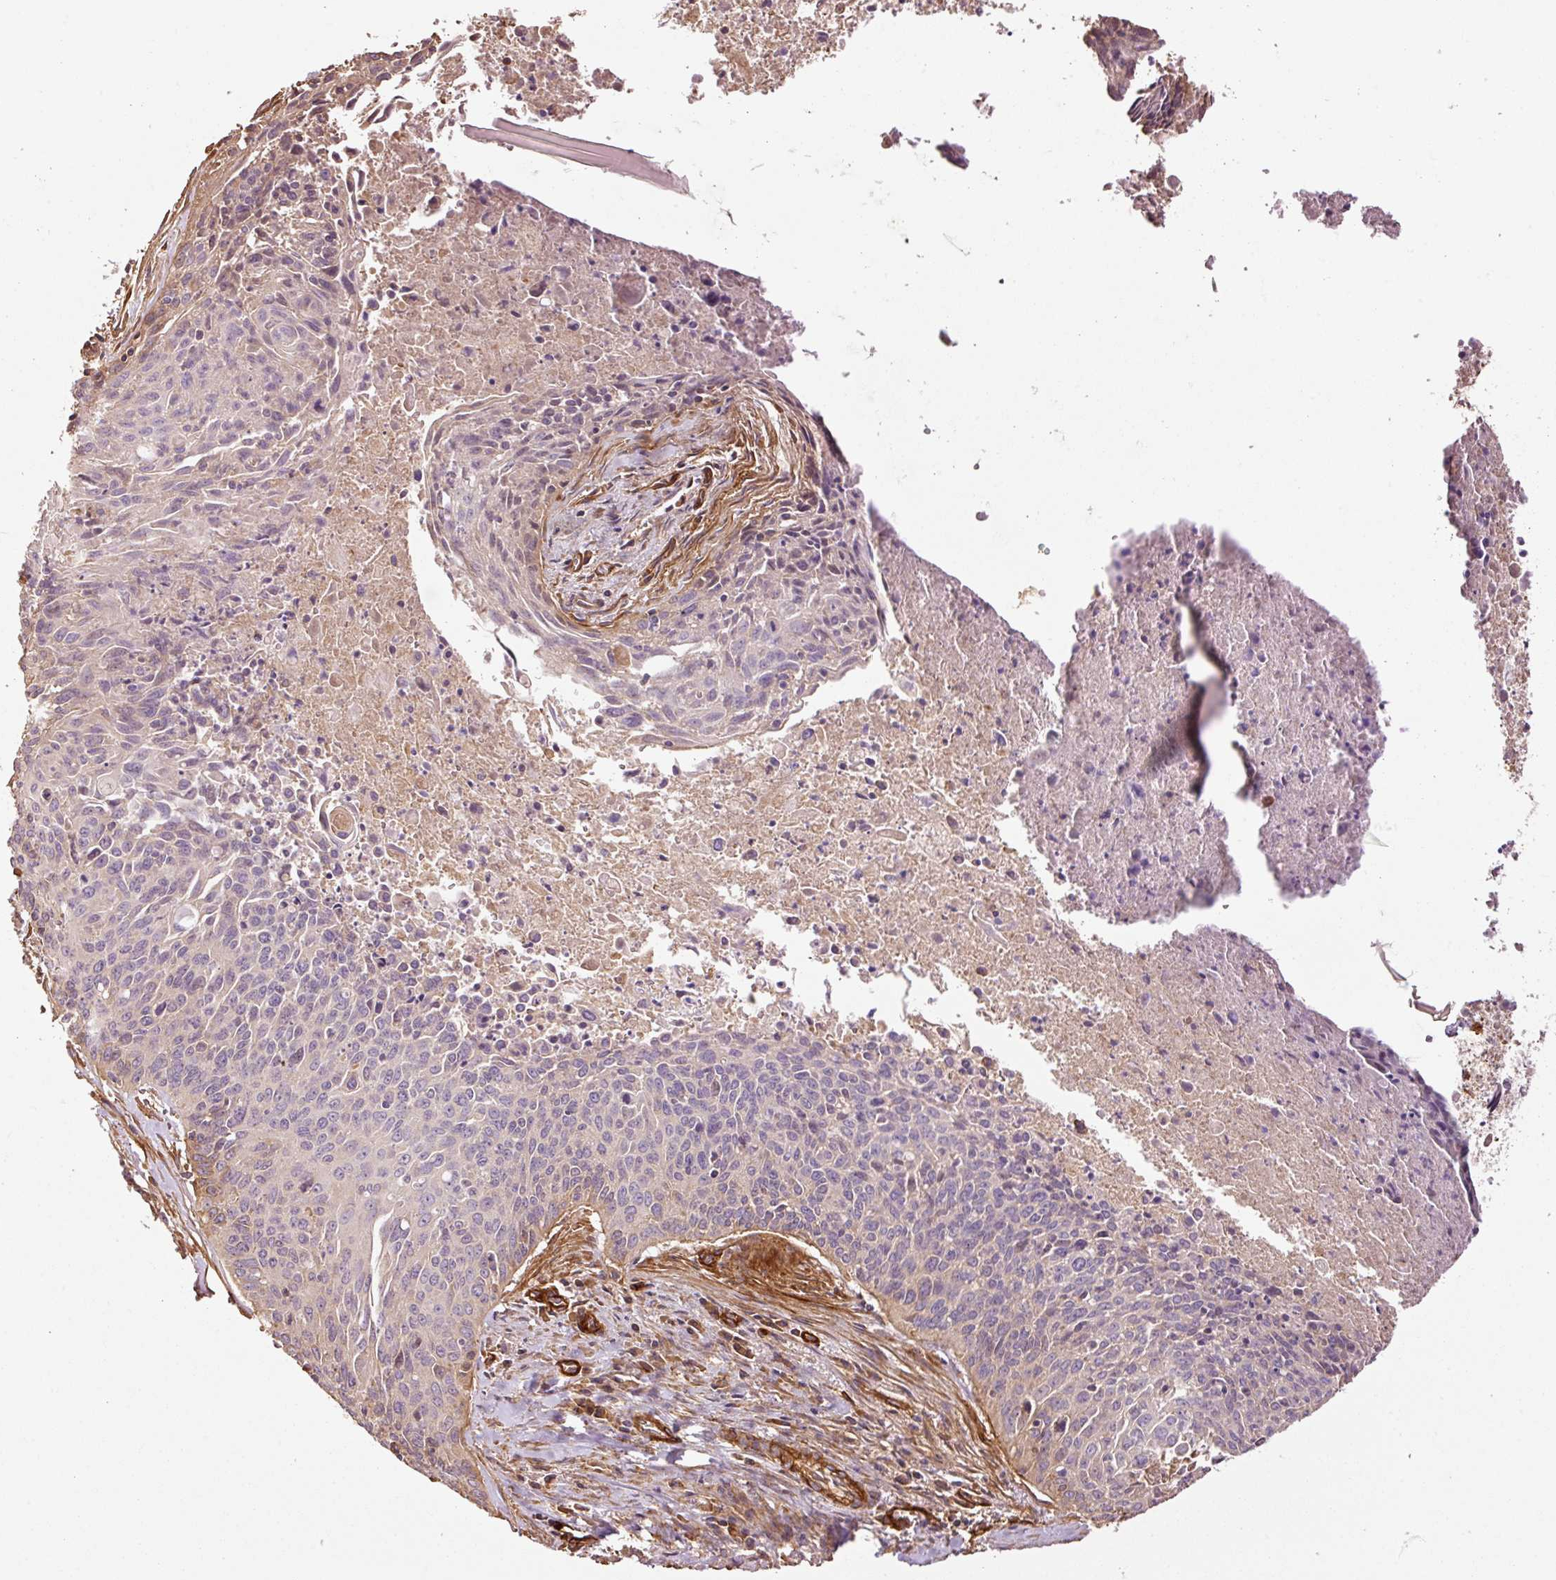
{"staining": {"intensity": "negative", "quantity": "none", "location": "none"}, "tissue": "cervical cancer", "cell_type": "Tumor cells", "image_type": "cancer", "snomed": [{"axis": "morphology", "description": "Squamous cell carcinoma, NOS"}, {"axis": "topography", "description": "Cervix"}], "caption": "The immunohistochemistry micrograph has no significant staining in tumor cells of cervical cancer tissue.", "gene": "NID2", "patient": {"sex": "female", "age": 55}}